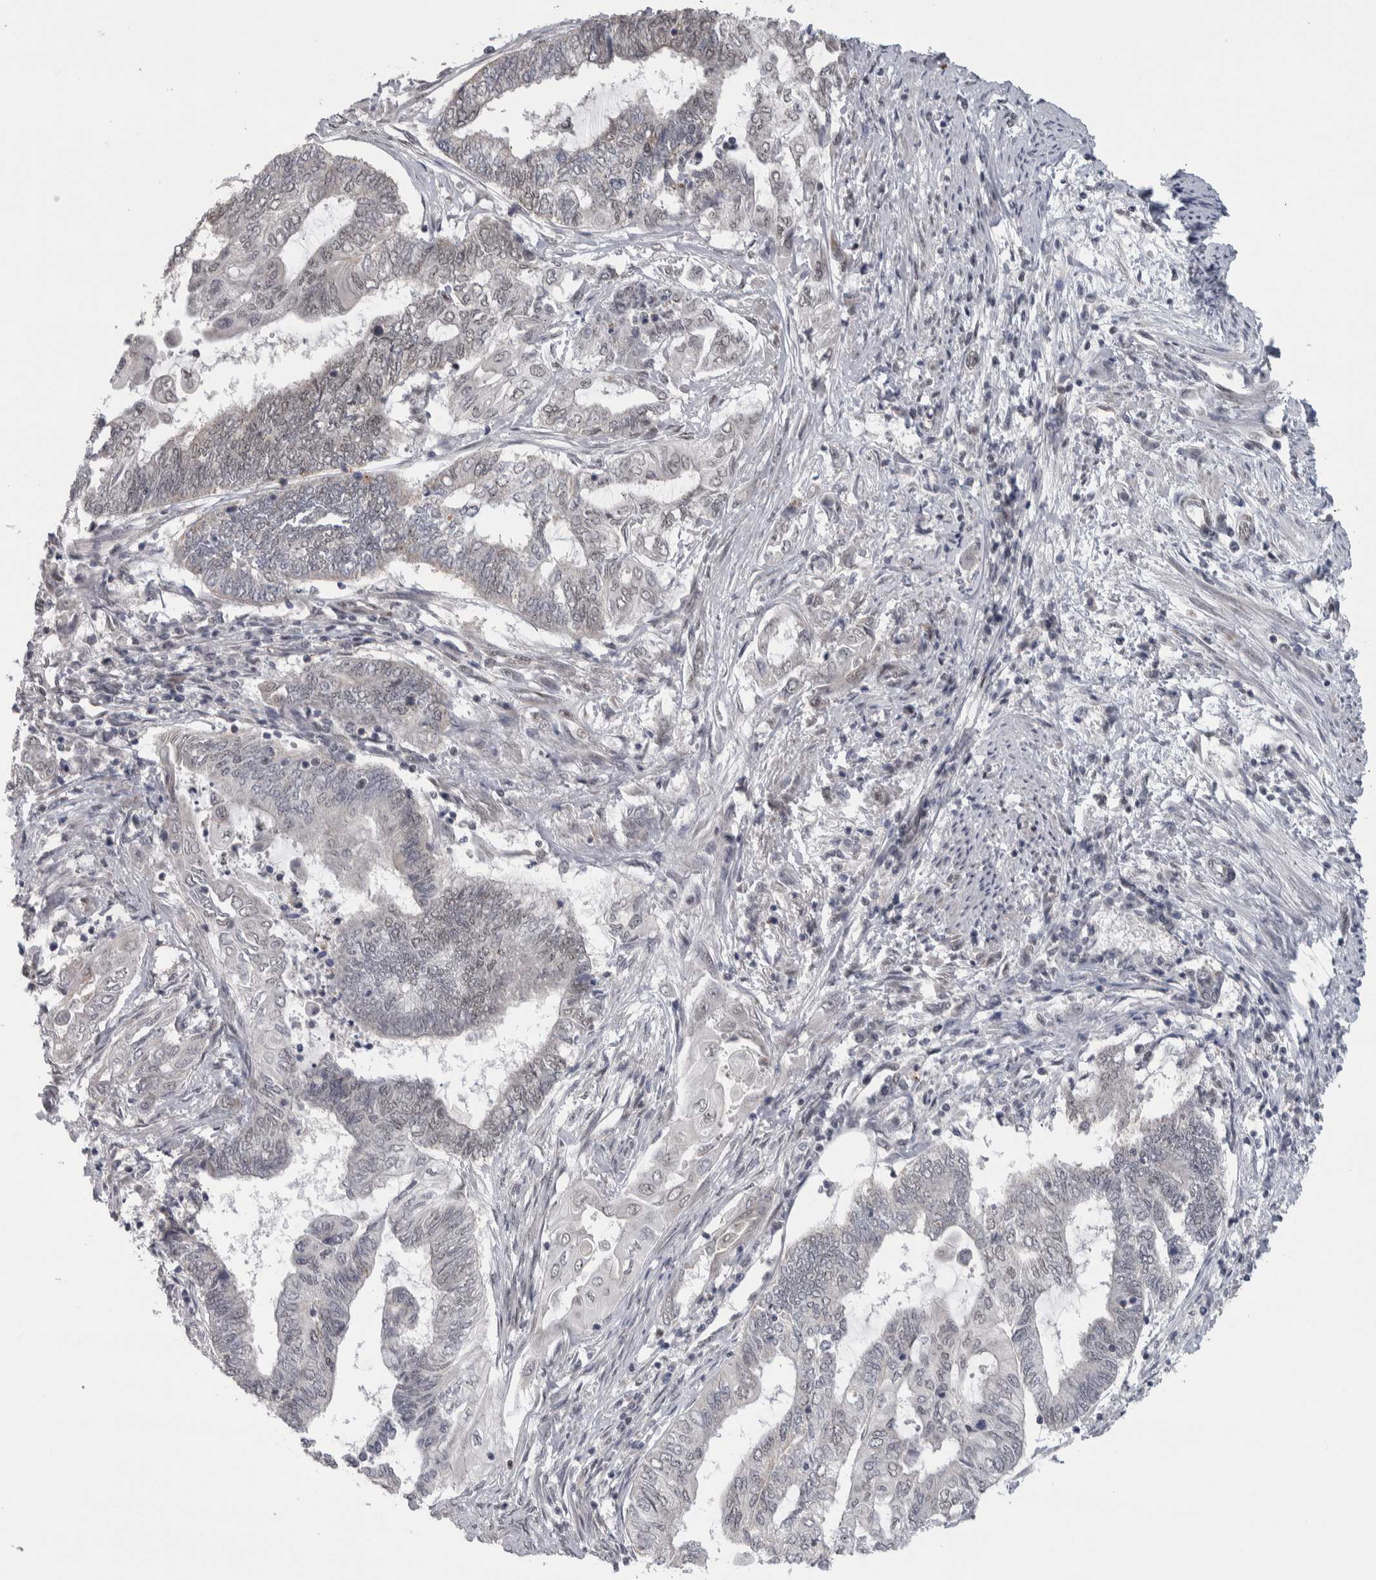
{"staining": {"intensity": "weak", "quantity": "<25%", "location": "nuclear"}, "tissue": "endometrial cancer", "cell_type": "Tumor cells", "image_type": "cancer", "snomed": [{"axis": "morphology", "description": "Adenocarcinoma, NOS"}, {"axis": "topography", "description": "Uterus"}, {"axis": "topography", "description": "Endometrium"}], "caption": "IHC micrograph of neoplastic tissue: human endometrial adenocarcinoma stained with DAB (3,3'-diaminobenzidine) shows no significant protein staining in tumor cells. Nuclei are stained in blue.", "gene": "HEXIM2", "patient": {"sex": "female", "age": 70}}